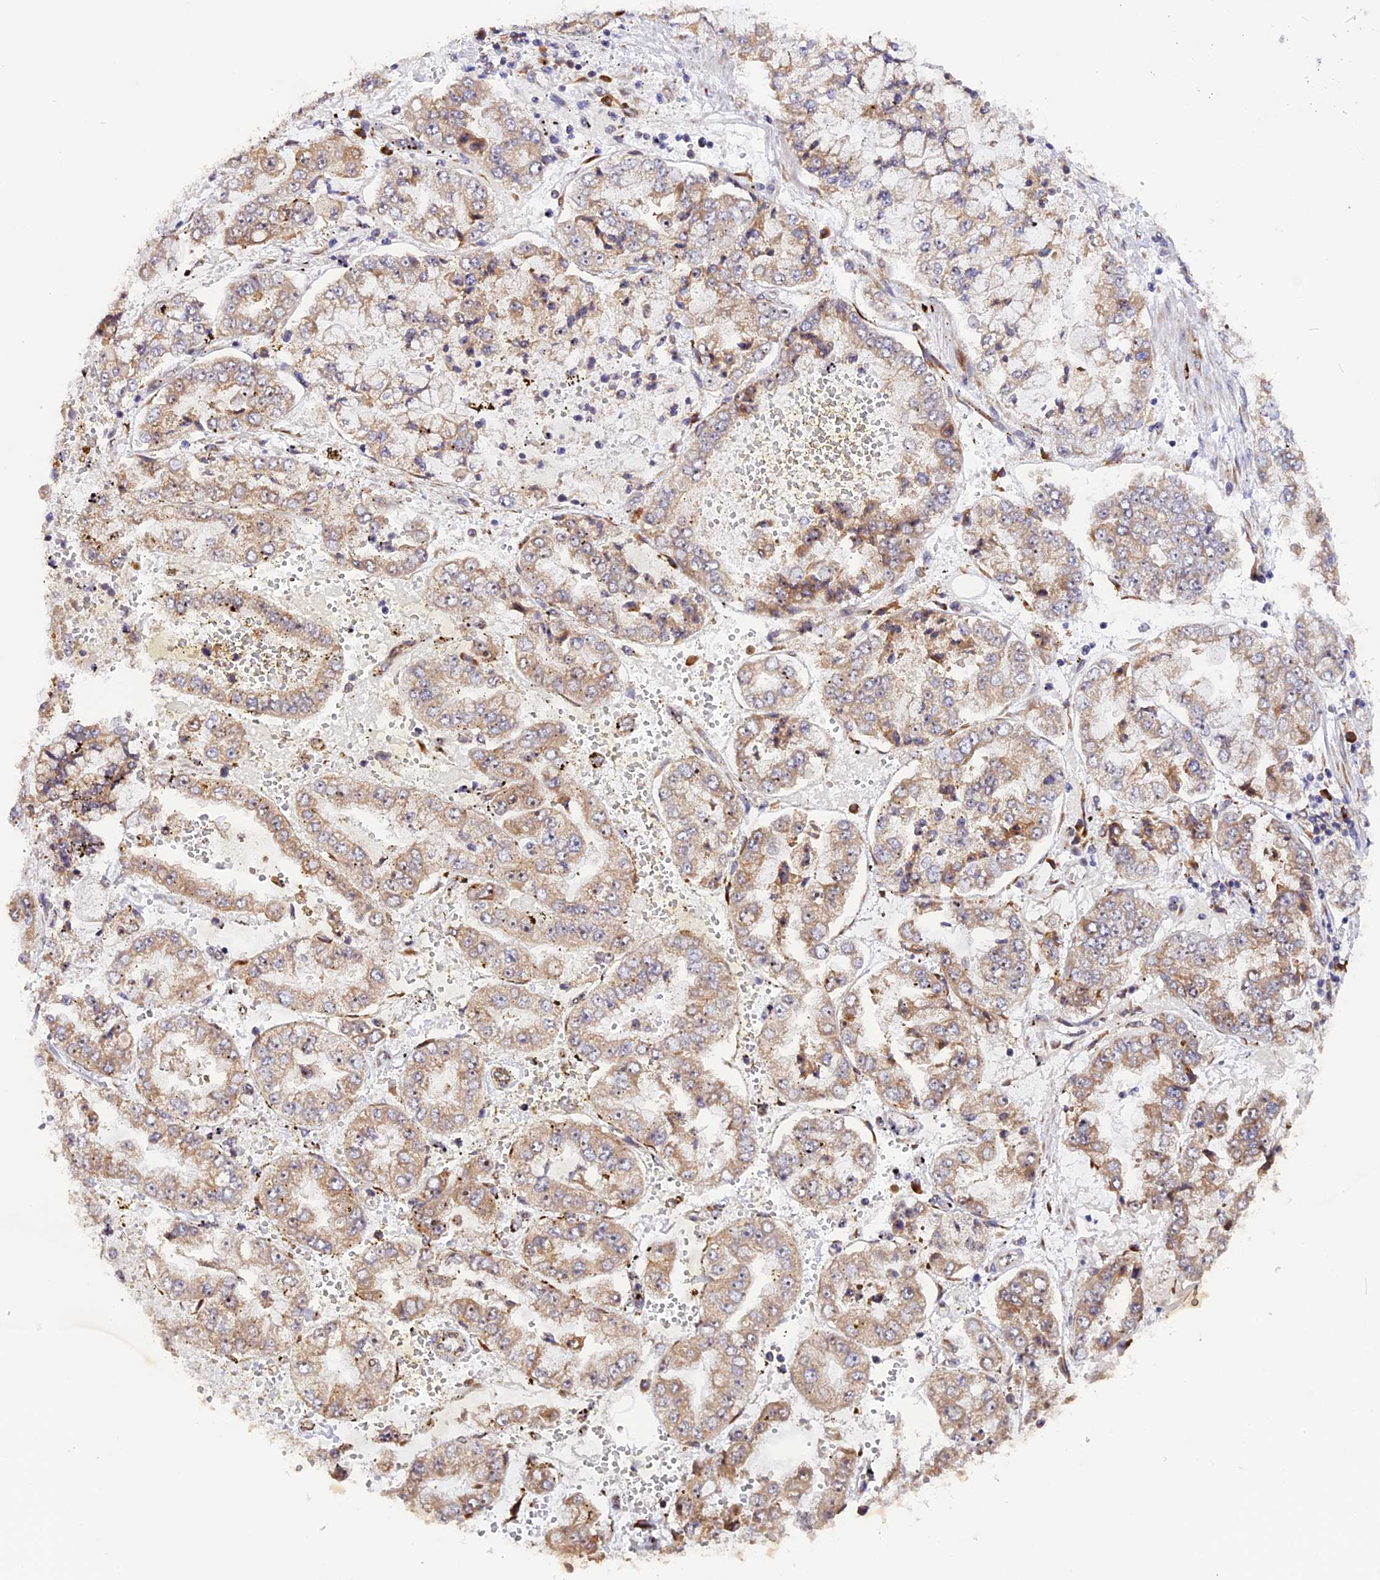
{"staining": {"intensity": "moderate", "quantity": "25%-75%", "location": "cytoplasmic/membranous"}, "tissue": "stomach cancer", "cell_type": "Tumor cells", "image_type": "cancer", "snomed": [{"axis": "morphology", "description": "Adenocarcinoma, NOS"}, {"axis": "topography", "description": "Stomach"}], "caption": "DAB (3,3'-diaminobenzidine) immunohistochemical staining of human adenocarcinoma (stomach) displays moderate cytoplasmic/membranous protein staining in approximately 25%-75% of tumor cells.", "gene": "GNPTAB", "patient": {"sex": "male", "age": 76}}